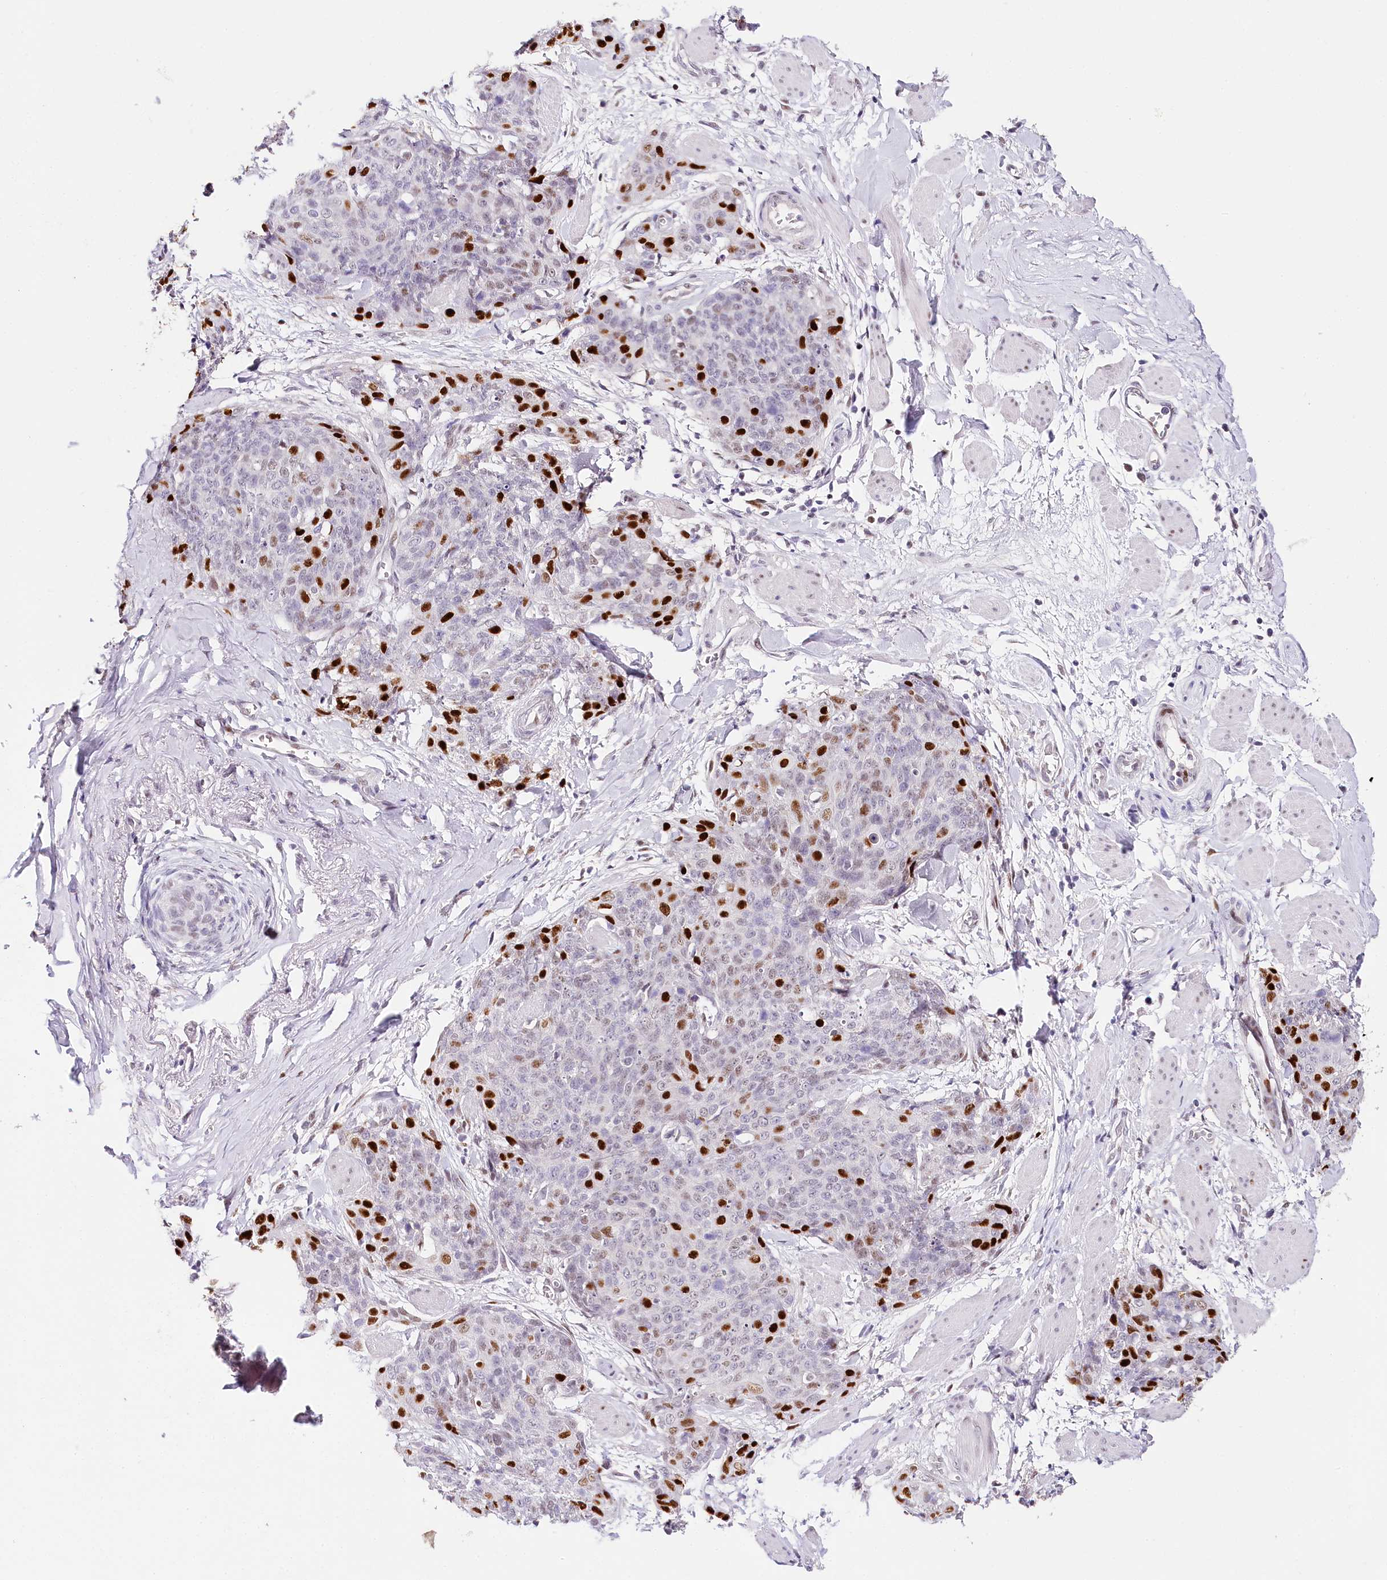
{"staining": {"intensity": "strong", "quantity": "25%-75%", "location": "nuclear"}, "tissue": "skin cancer", "cell_type": "Tumor cells", "image_type": "cancer", "snomed": [{"axis": "morphology", "description": "Squamous cell carcinoma, NOS"}, {"axis": "topography", "description": "Skin"}, {"axis": "topography", "description": "Vulva"}], "caption": "Immunohistochemical staining of skin cancer reveals high levels of strong nuclear protein expression in about 25%-75% of tumor cells.", "gene": "TP53", "patient": {"sex": "female", "age": 85}}